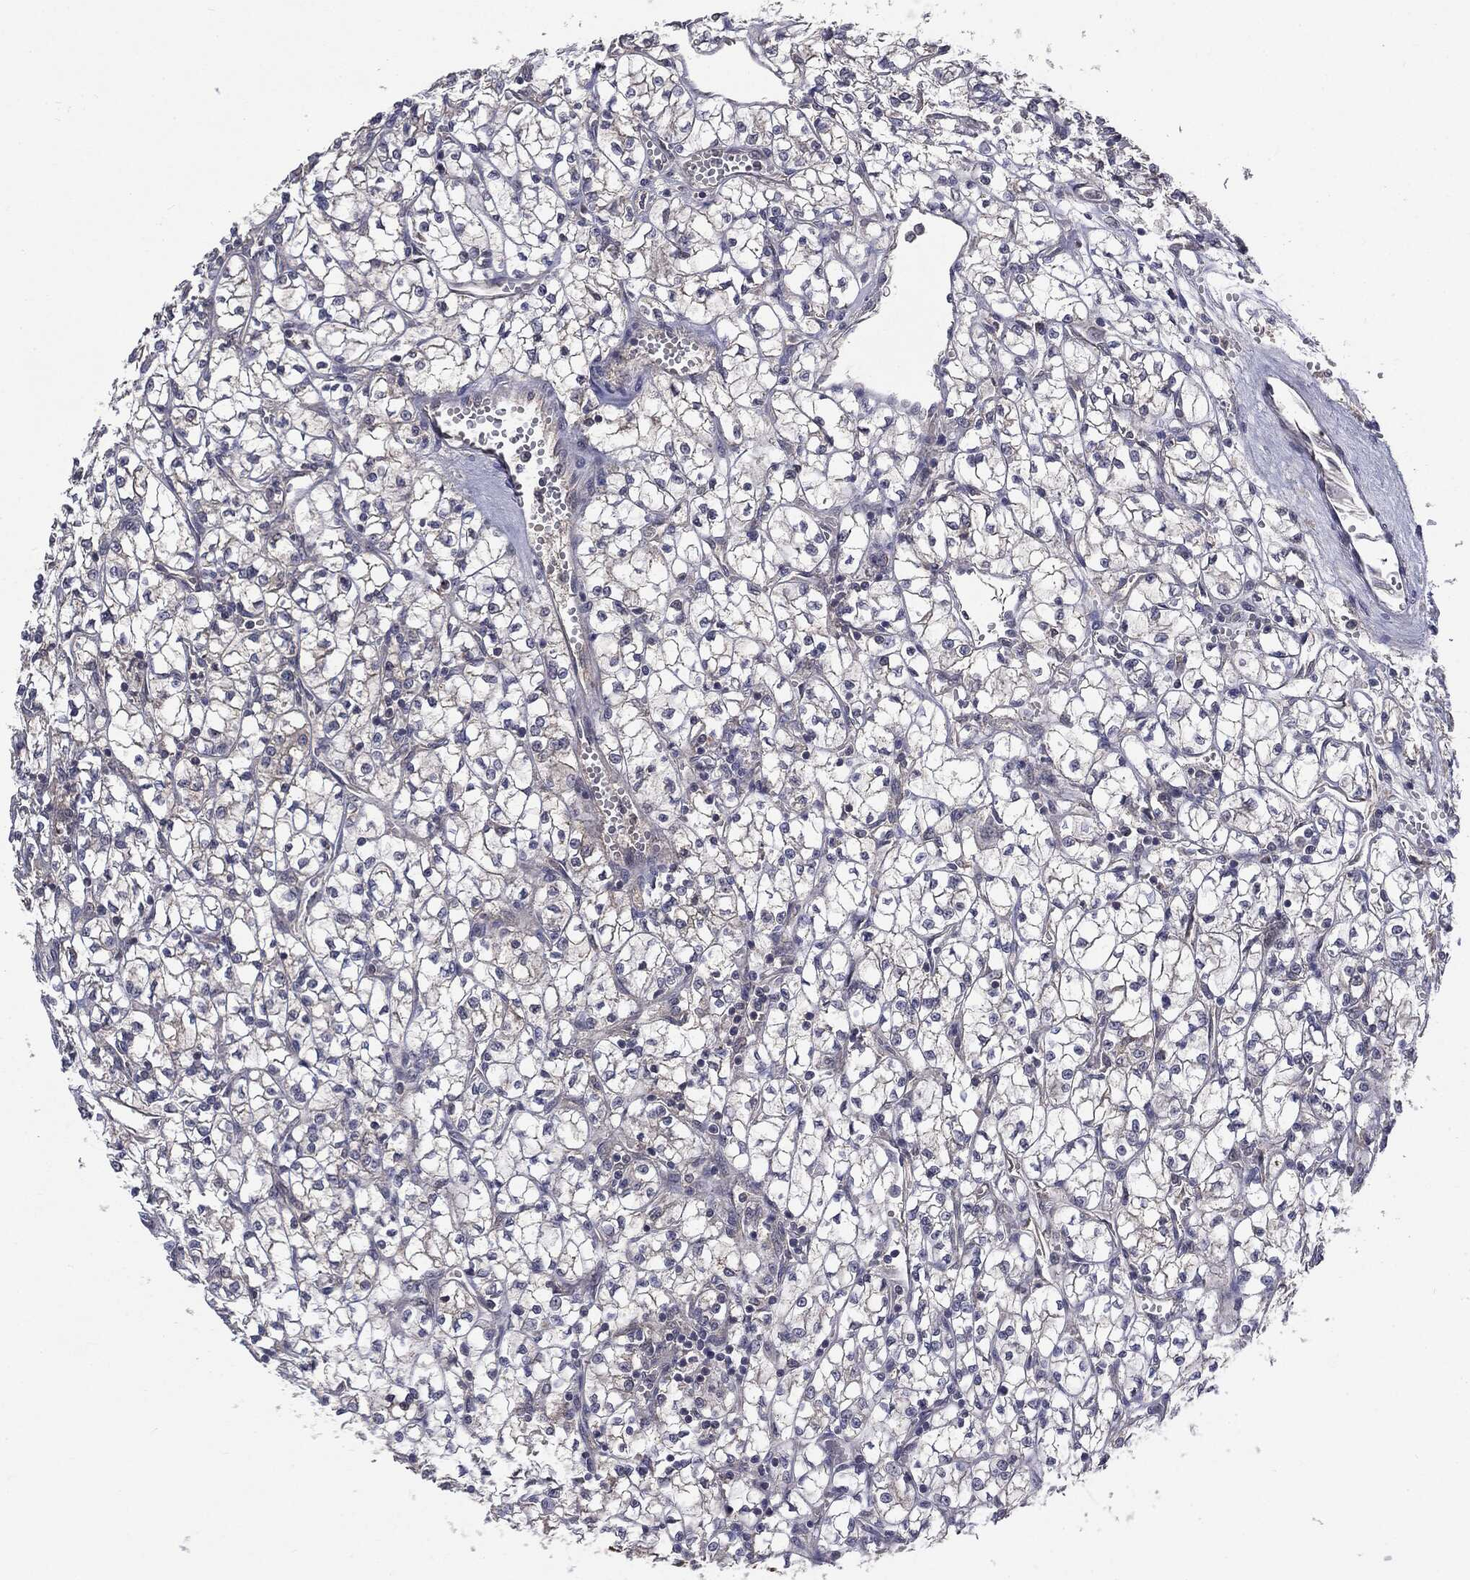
{"staining": {"intensity": "negative", "quantity": "none", "location": "none"}, "tissue": "renal cancer", "cell_type": "Tumor cells", "image_type": "cancer", "snomed": [{"axis": "morphology", "description": "Adenocarcinoma, NOS"}, {"axis": "topography", "description": "Kidney"}], "caption": "Photomicrograph shows no protein positivity in tumor cells of renal adenocarcinoma tissue.", "gene": "PTPA", "patient": {"sex": "female", "age": 64}}